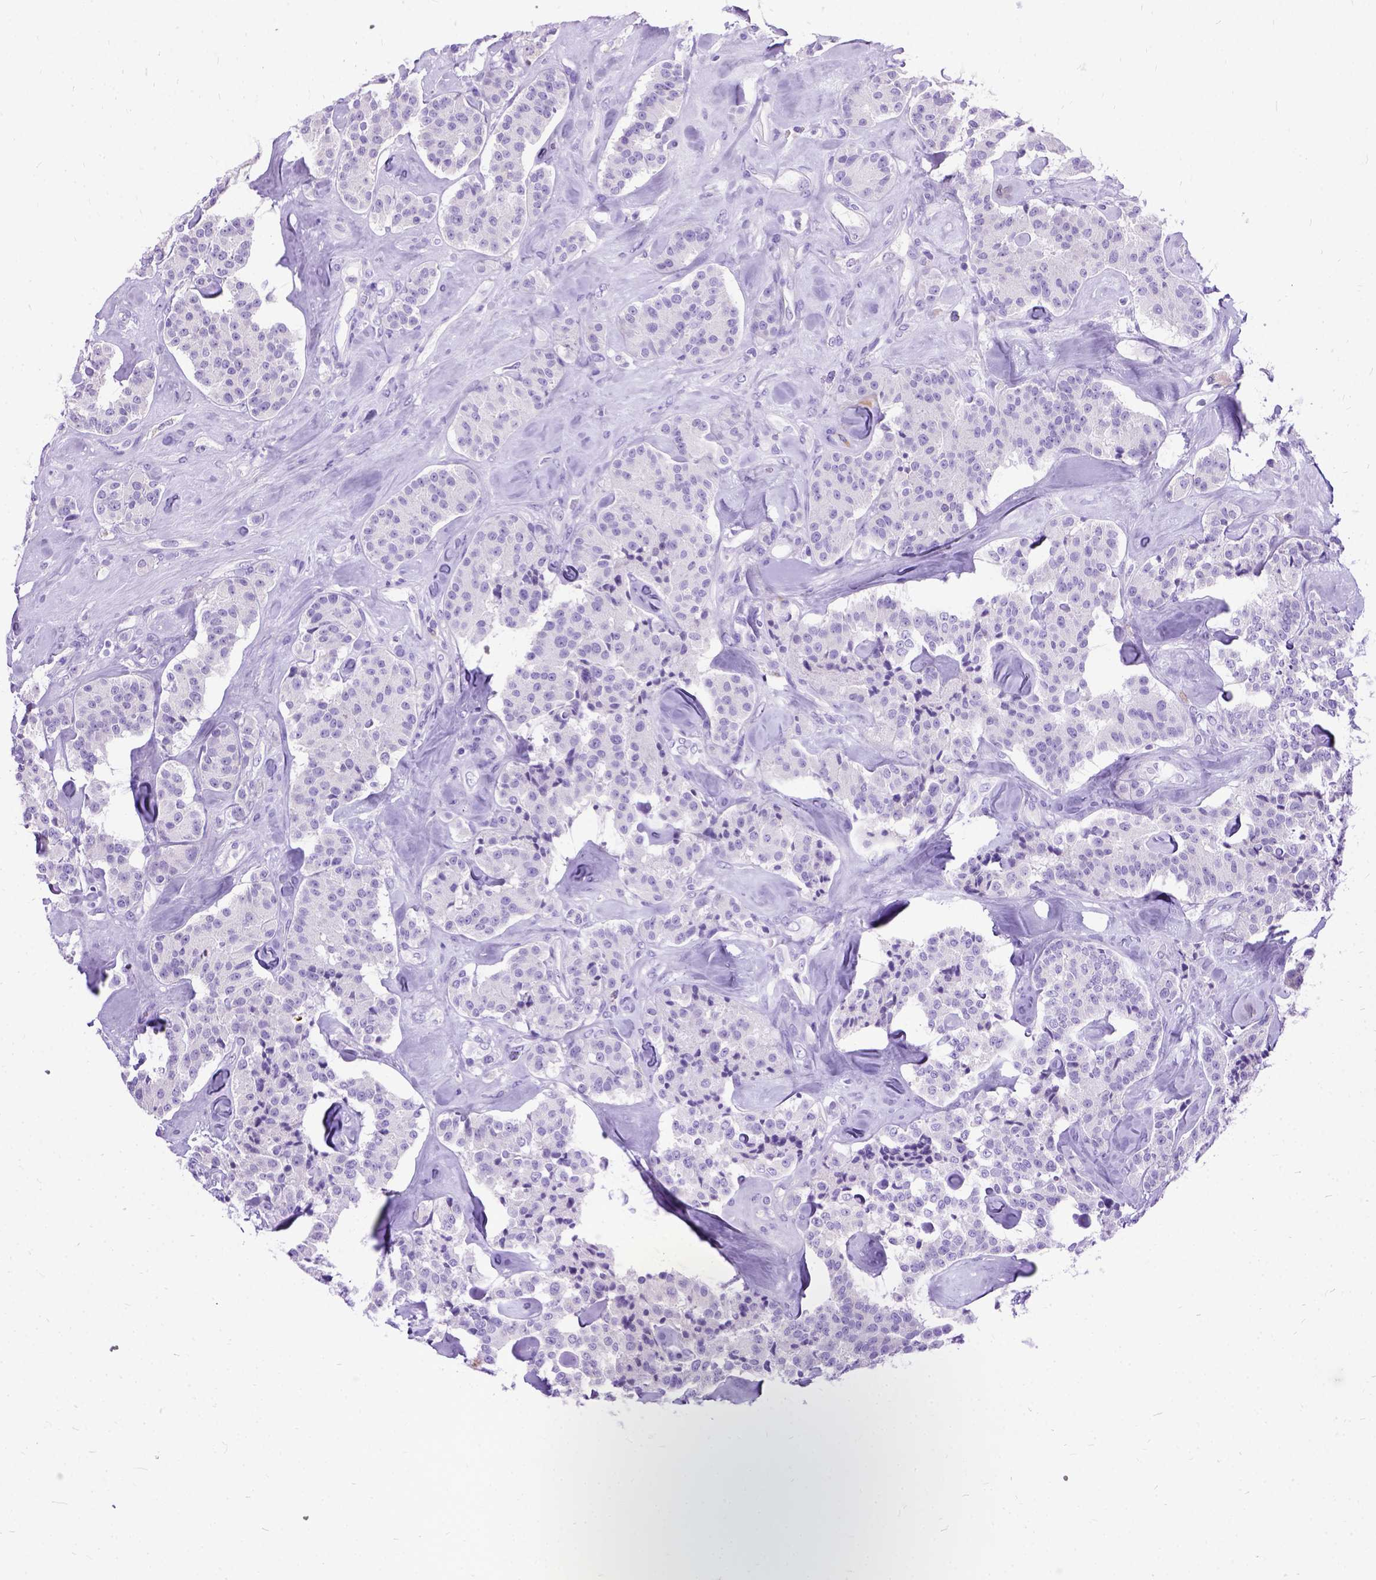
{"staining": {"intensity": "negative", "quantity": "none", "location": "none"}, "tissue": "carcinoid", "cell_type": "Tumor cells", "image_type": "cancer", "snomed": [{"axis": "morphology", "description": "Carcinoid, malignant, NOS"}, {"axis": "topography", "description": "Pancreas"}], "caption": "A high-resolution histopathology image shows immunohistochemistry staining of carcinoid, which reveals no significant positivity in tumor cells. The staining is performed using DAB (3,3'-diaminobenzidine) brown chromogen with nuclei counter-stained in using hematoxylin.", "gene": "PRG2", "patient": {"sex": "male", "age": 41}}